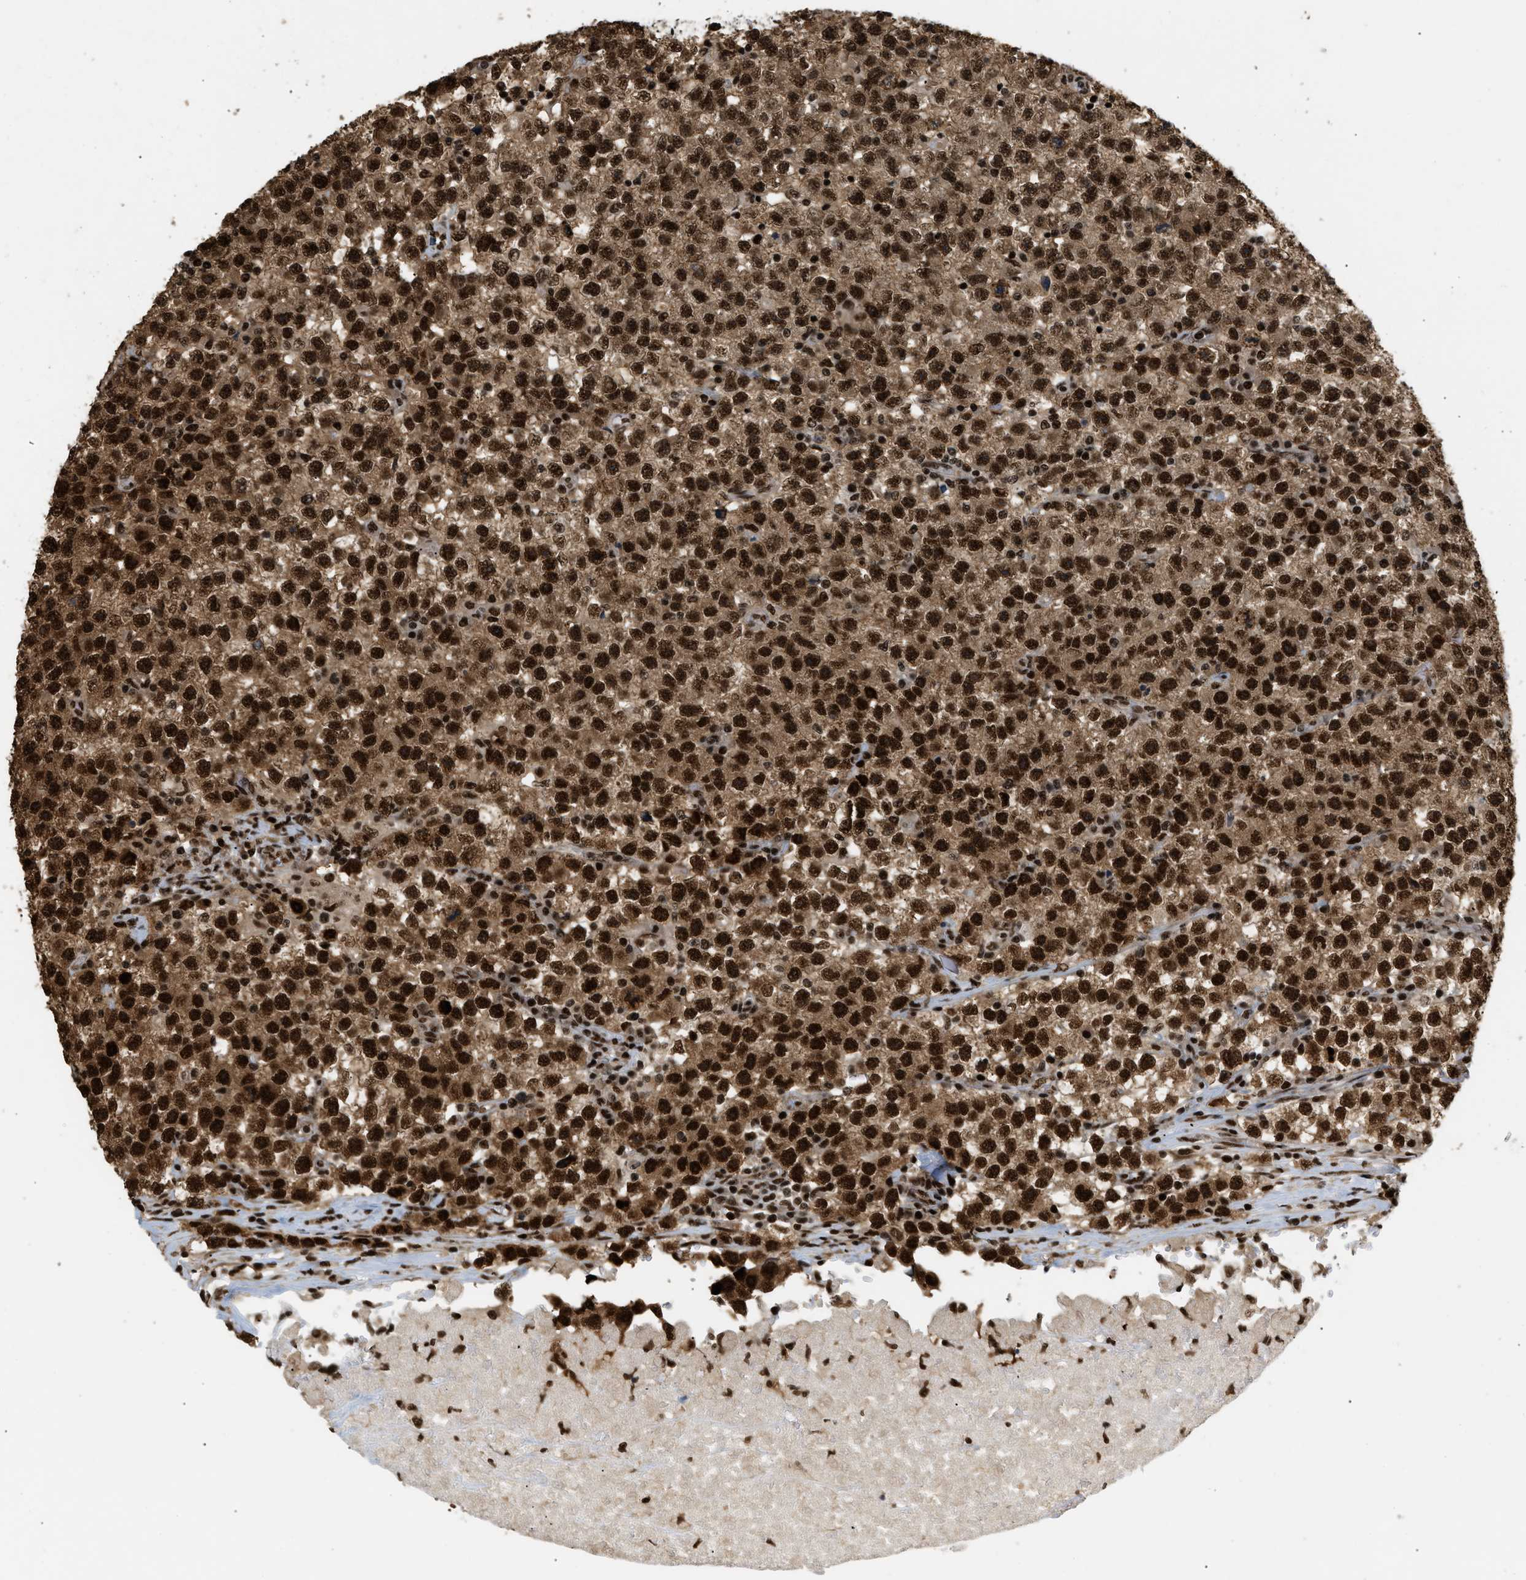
{"staining": {"intensity": "strong", "quantity": ">75%", "location": "cytoplasmic/membranous,nuclear"}, "tissue": "testis cancer", "cell_type": "Tumor cells", "image_type": "cancer", "snomed": [{"axis": "morphology", "description": "Seminoma, NOS"}, {"axis": "topography", "description": "Testis"}], "caption": "The immunohistochemical stain labels strong cytoplasmic/membranous and nuclear staining in tumor cells of testis cancer (seminoma) tissue.", "gene": "RBM5", "patient": {"sex": "male", "age": 22}}